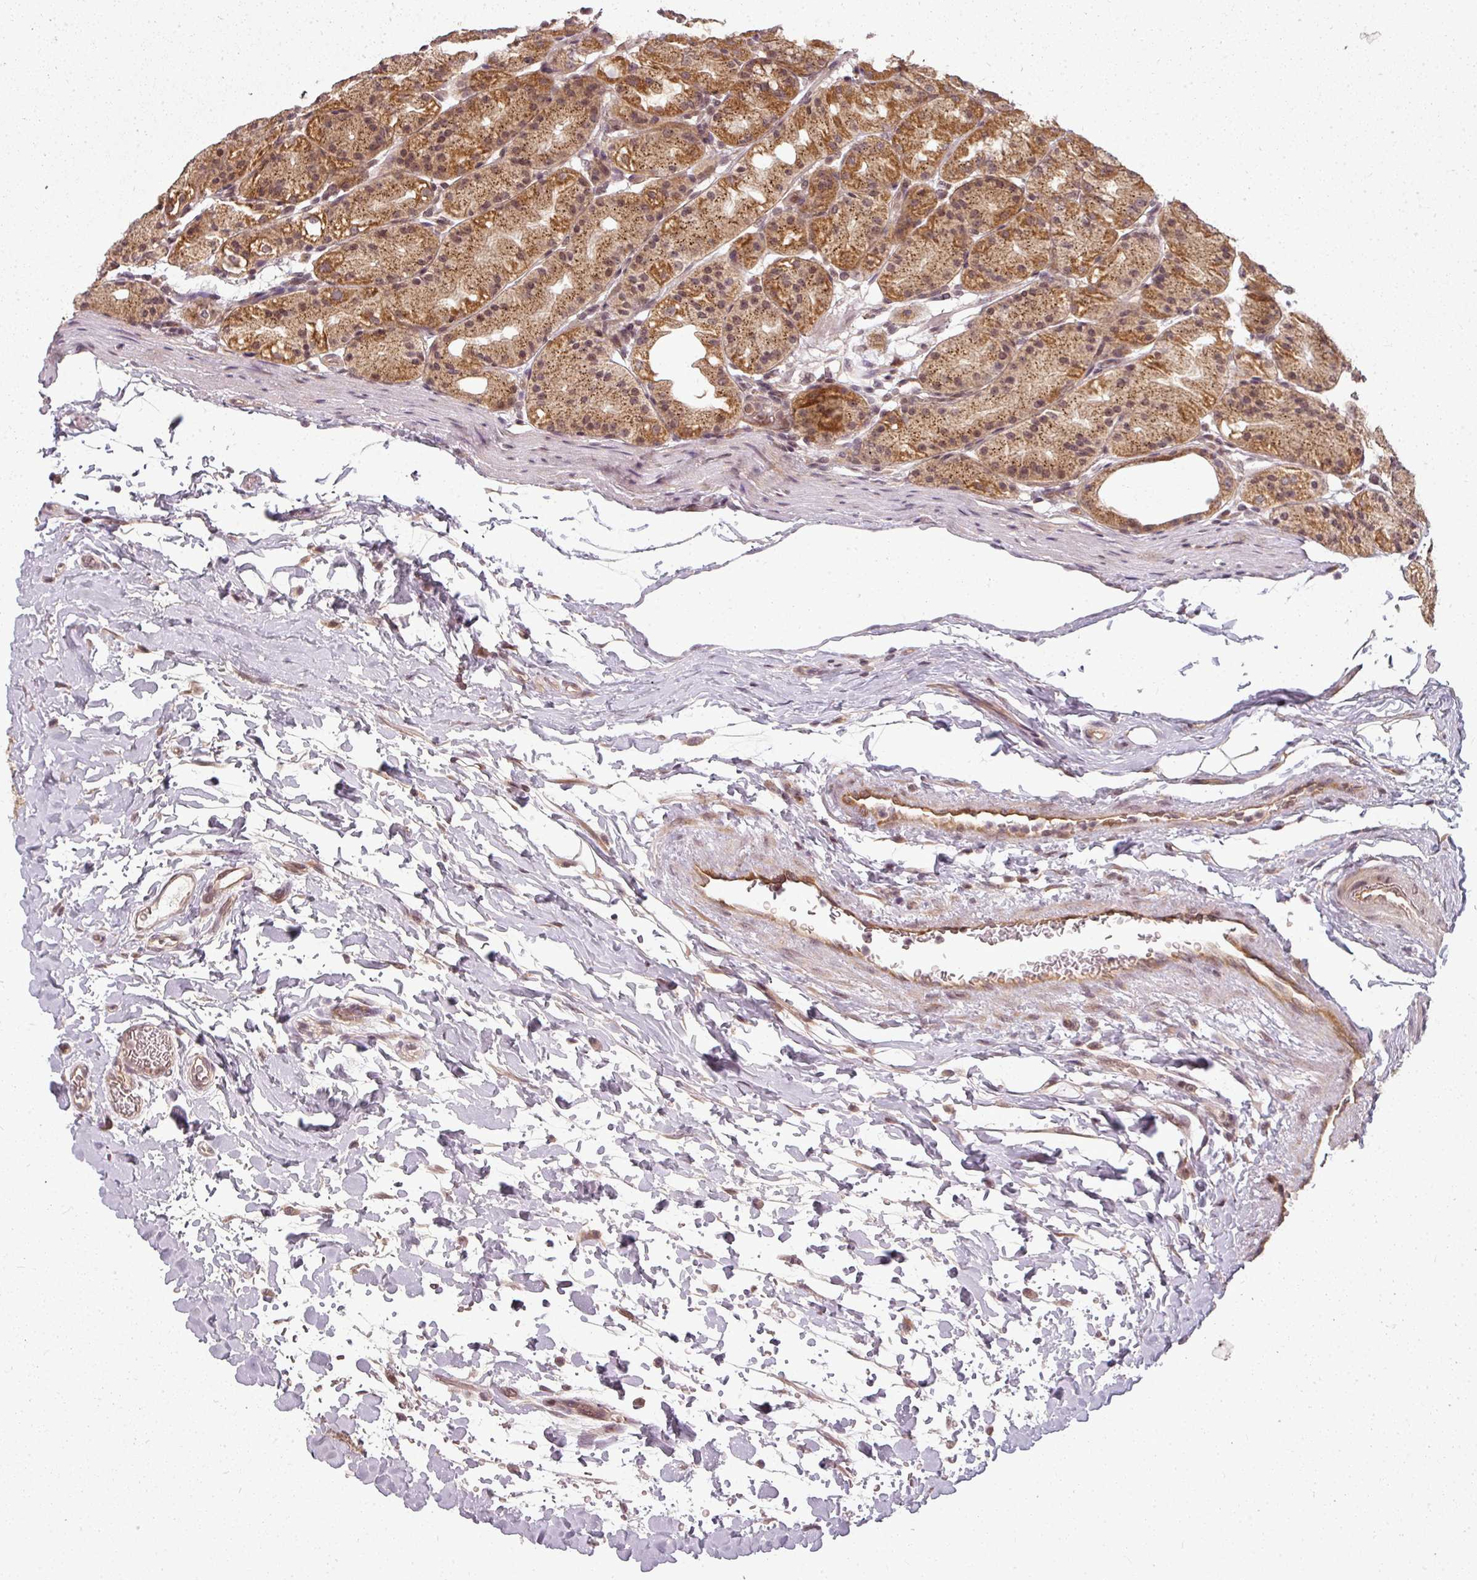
{"staining": {"intensity": "strong", "quantity": ">75%", "location": "cytoplasmic/membranous"}, "tissue": "stomach", "cell_type": "Glandular cells", "image_type": "normal", "snomed": [{"axis": "morphology", "description": "Normal tissue, NOS"}, {"axis": "topography", "description": "Stomach, upper"}], "caption": "Stomach stained with DAB (3,3'-diaminobenzidine) immunohistochemistry exhibits high levels of strong cytoplasmic/membranous expression in about >75% of glandular cells. The staining is performed using DAB (3,3'-diaminobenzidine) brown chromogen to label protein expression. The nuclei are counter-stained blue using hematoxylin.", "gene": "CLIC1", "patient": {"sex": "male", "age": 48}}